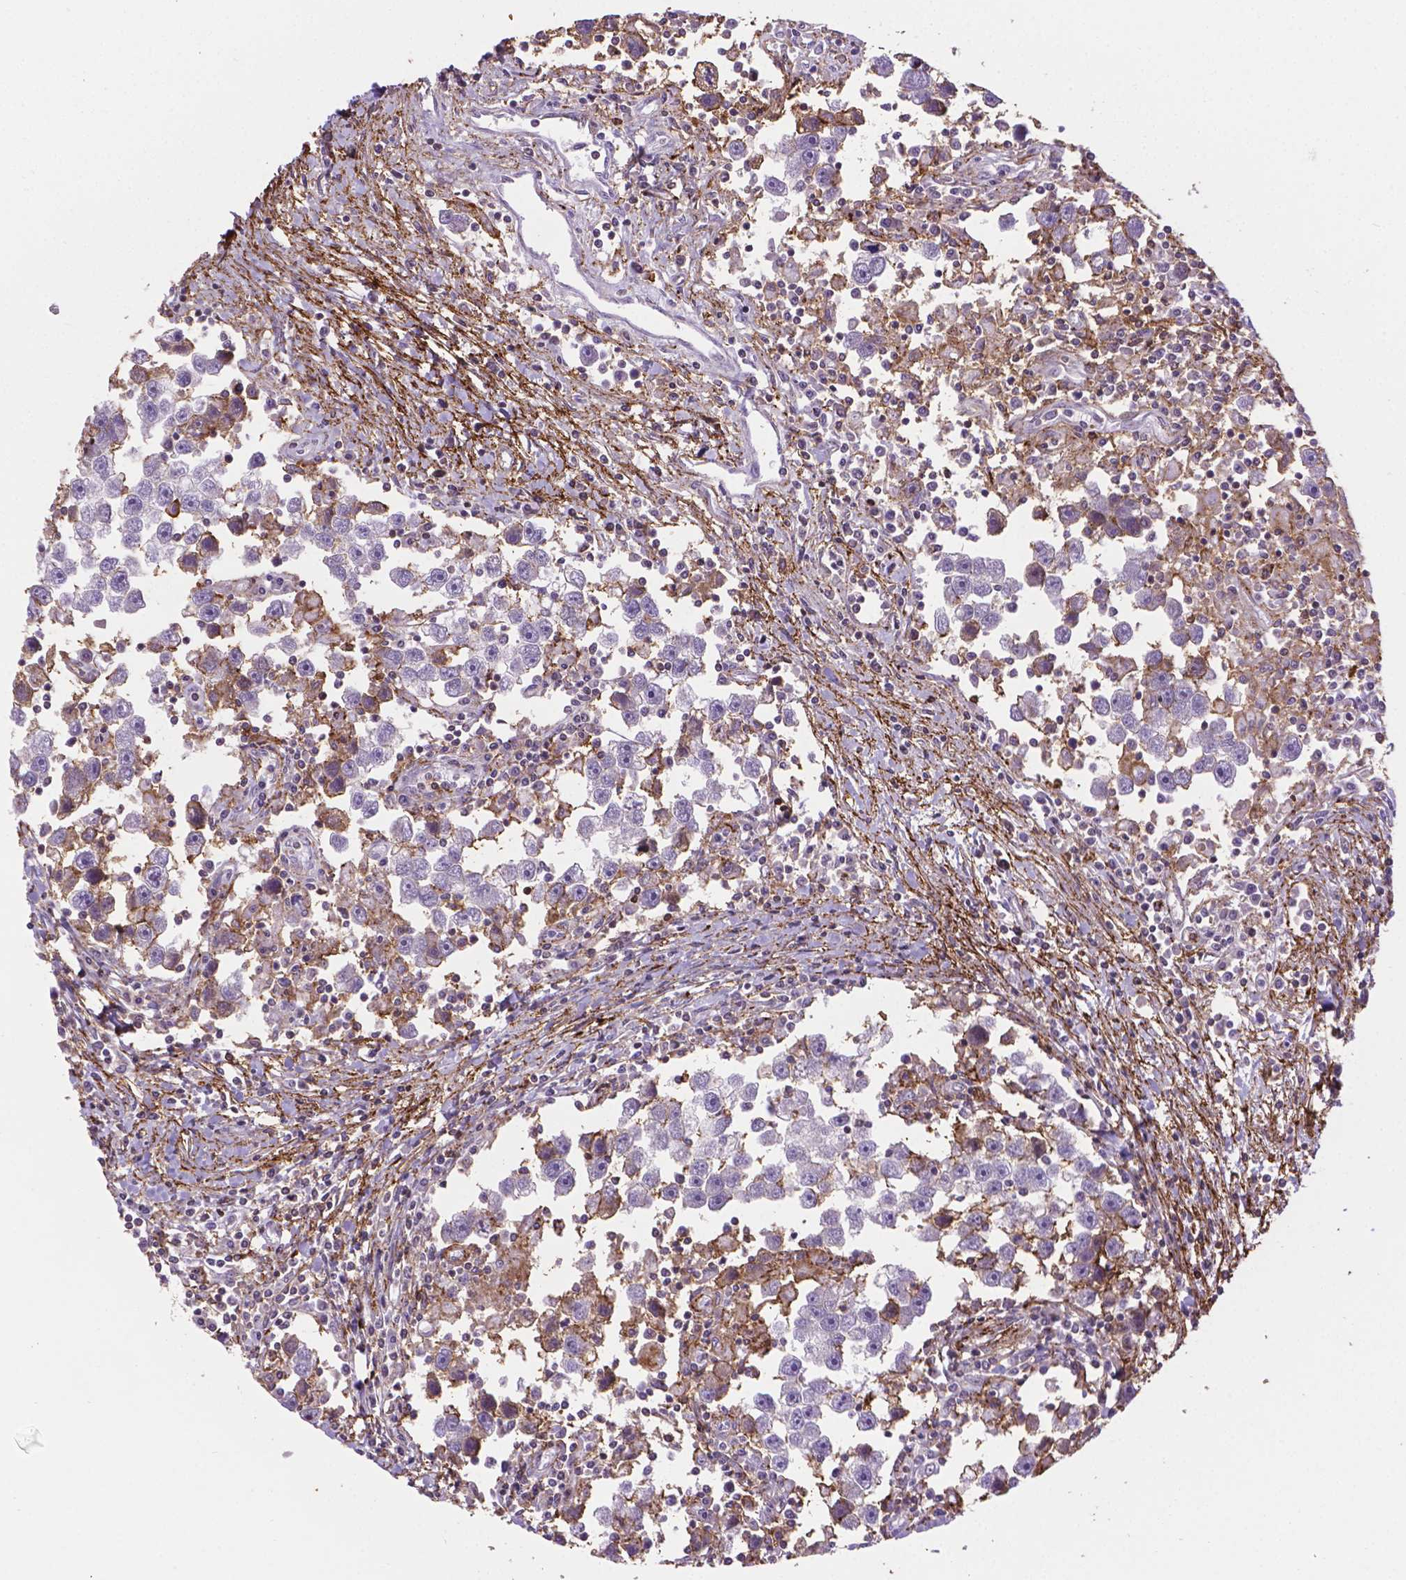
{"staining": {"intensity": "moderate", "quantity": "<25%", "location": "cytoplasmic/membranous"}, "tissue": "testis cancer", "cell_type": "Tumor cells", "image_type": "cancer", "snomed": [{"axis": "morphology", "description": "Seminoma, NOS"}, {"axis": "topography", "description": "Testis"}], "caption": "Testis cancer stained with a brown dye reveals moderate cytoplasmic/membranous positive staining in approximately <25% of tumor cells.", "gene": "ACAD10", "patient": {"sex": "male", "age": 30}}